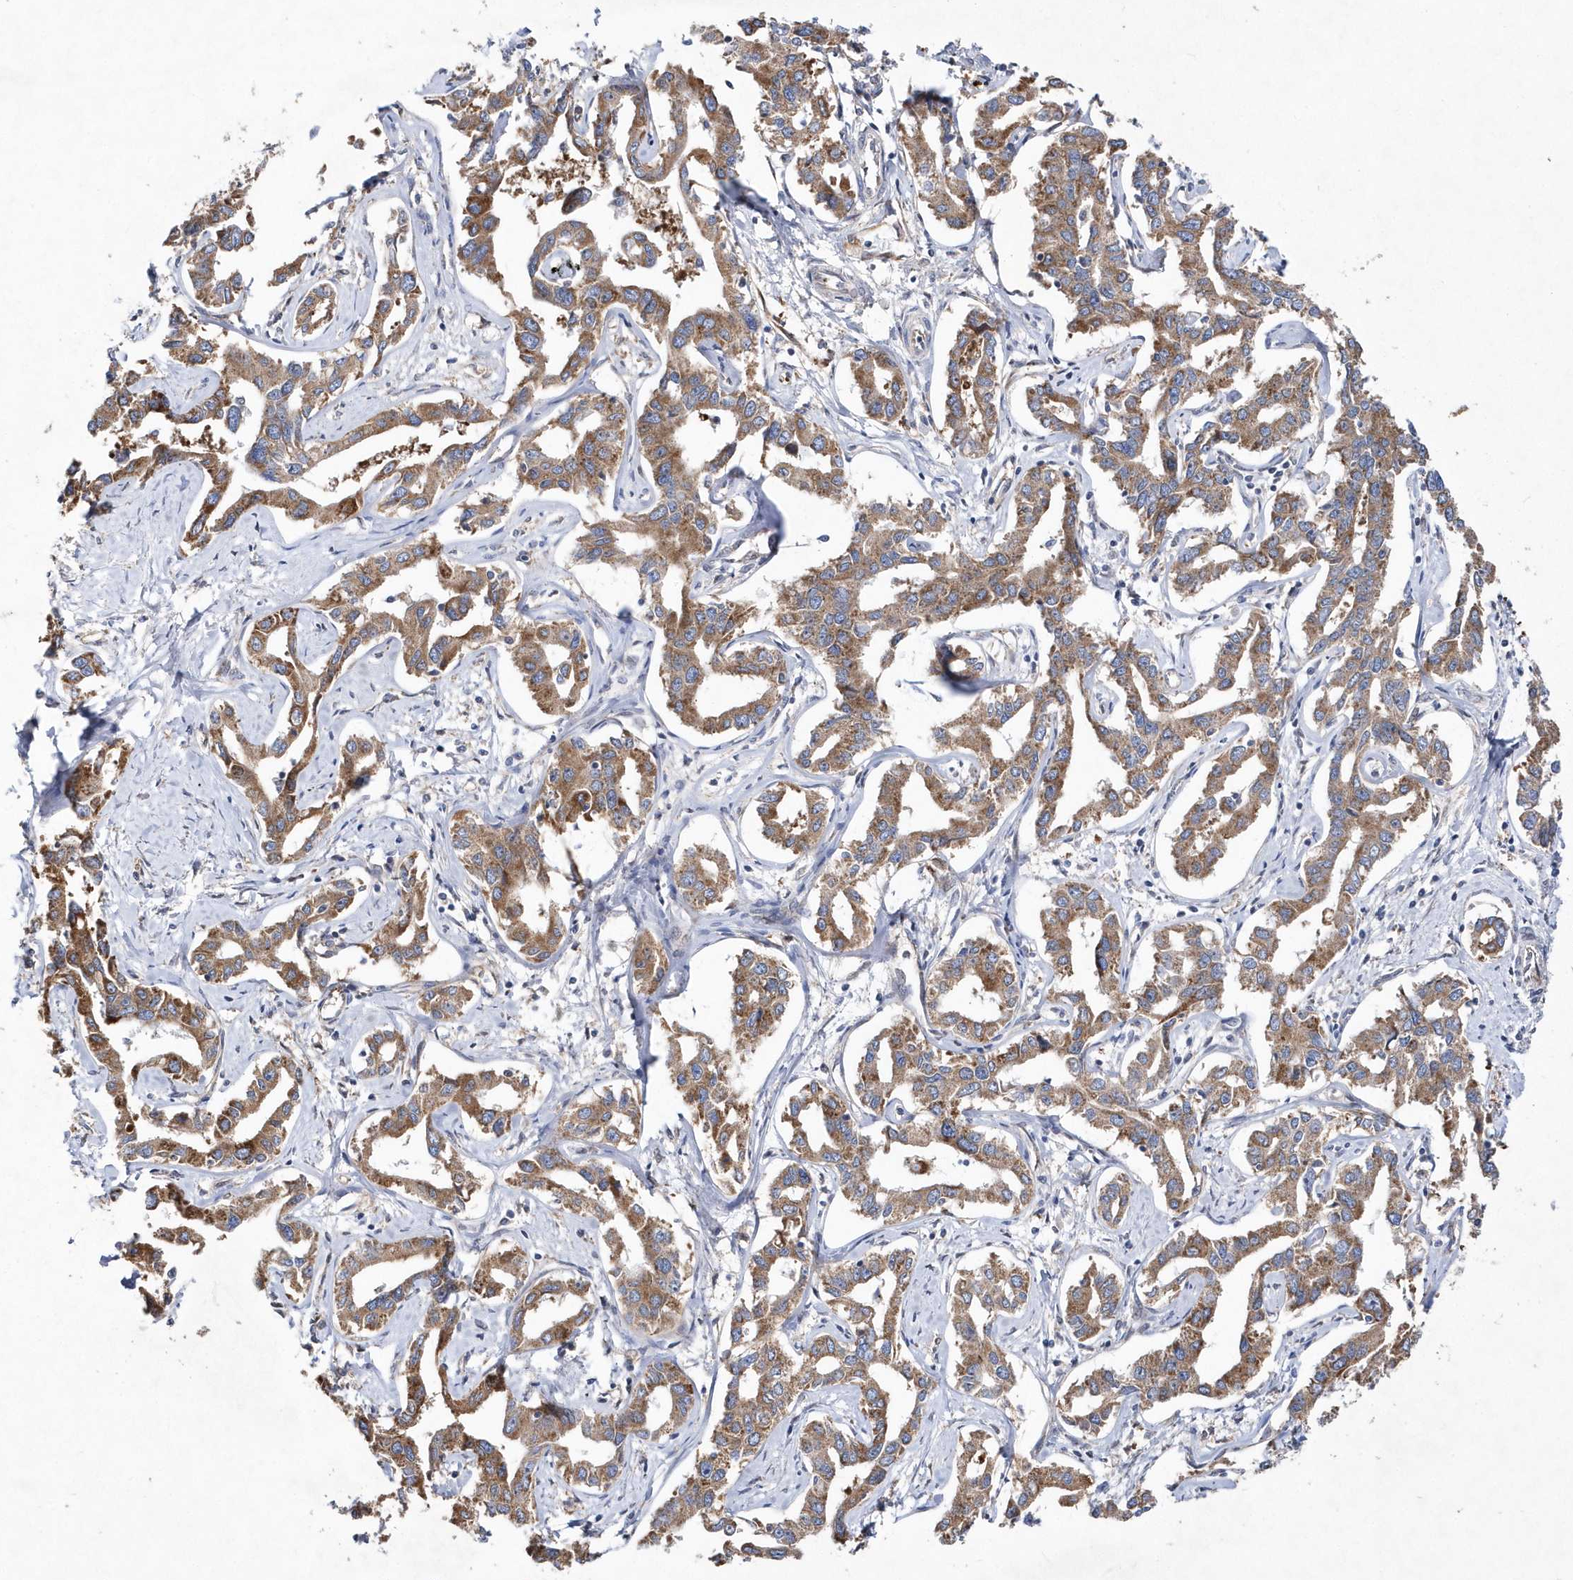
{"staining": {"intensity": "moderate", "quantity": ">75%", "location": "cytoplasmic/membranous"}, "tissue": "liver cancer", "cell_type": "Tumor cells", "image_type": "cancer", "snomed": [{"axis": "morphology", "description": "Cholangiocarcinoma"}, {"axis": "topography", "description": "Liver"}], "caption": "The immunohistochemical stain labels moderate cytoplasmic/membranous expression in tumor cells of liver cancer (cholangiocarcinoma) tissue.", "gene": "JKAMP", "patient": {"sex": "male", "age": 59}}